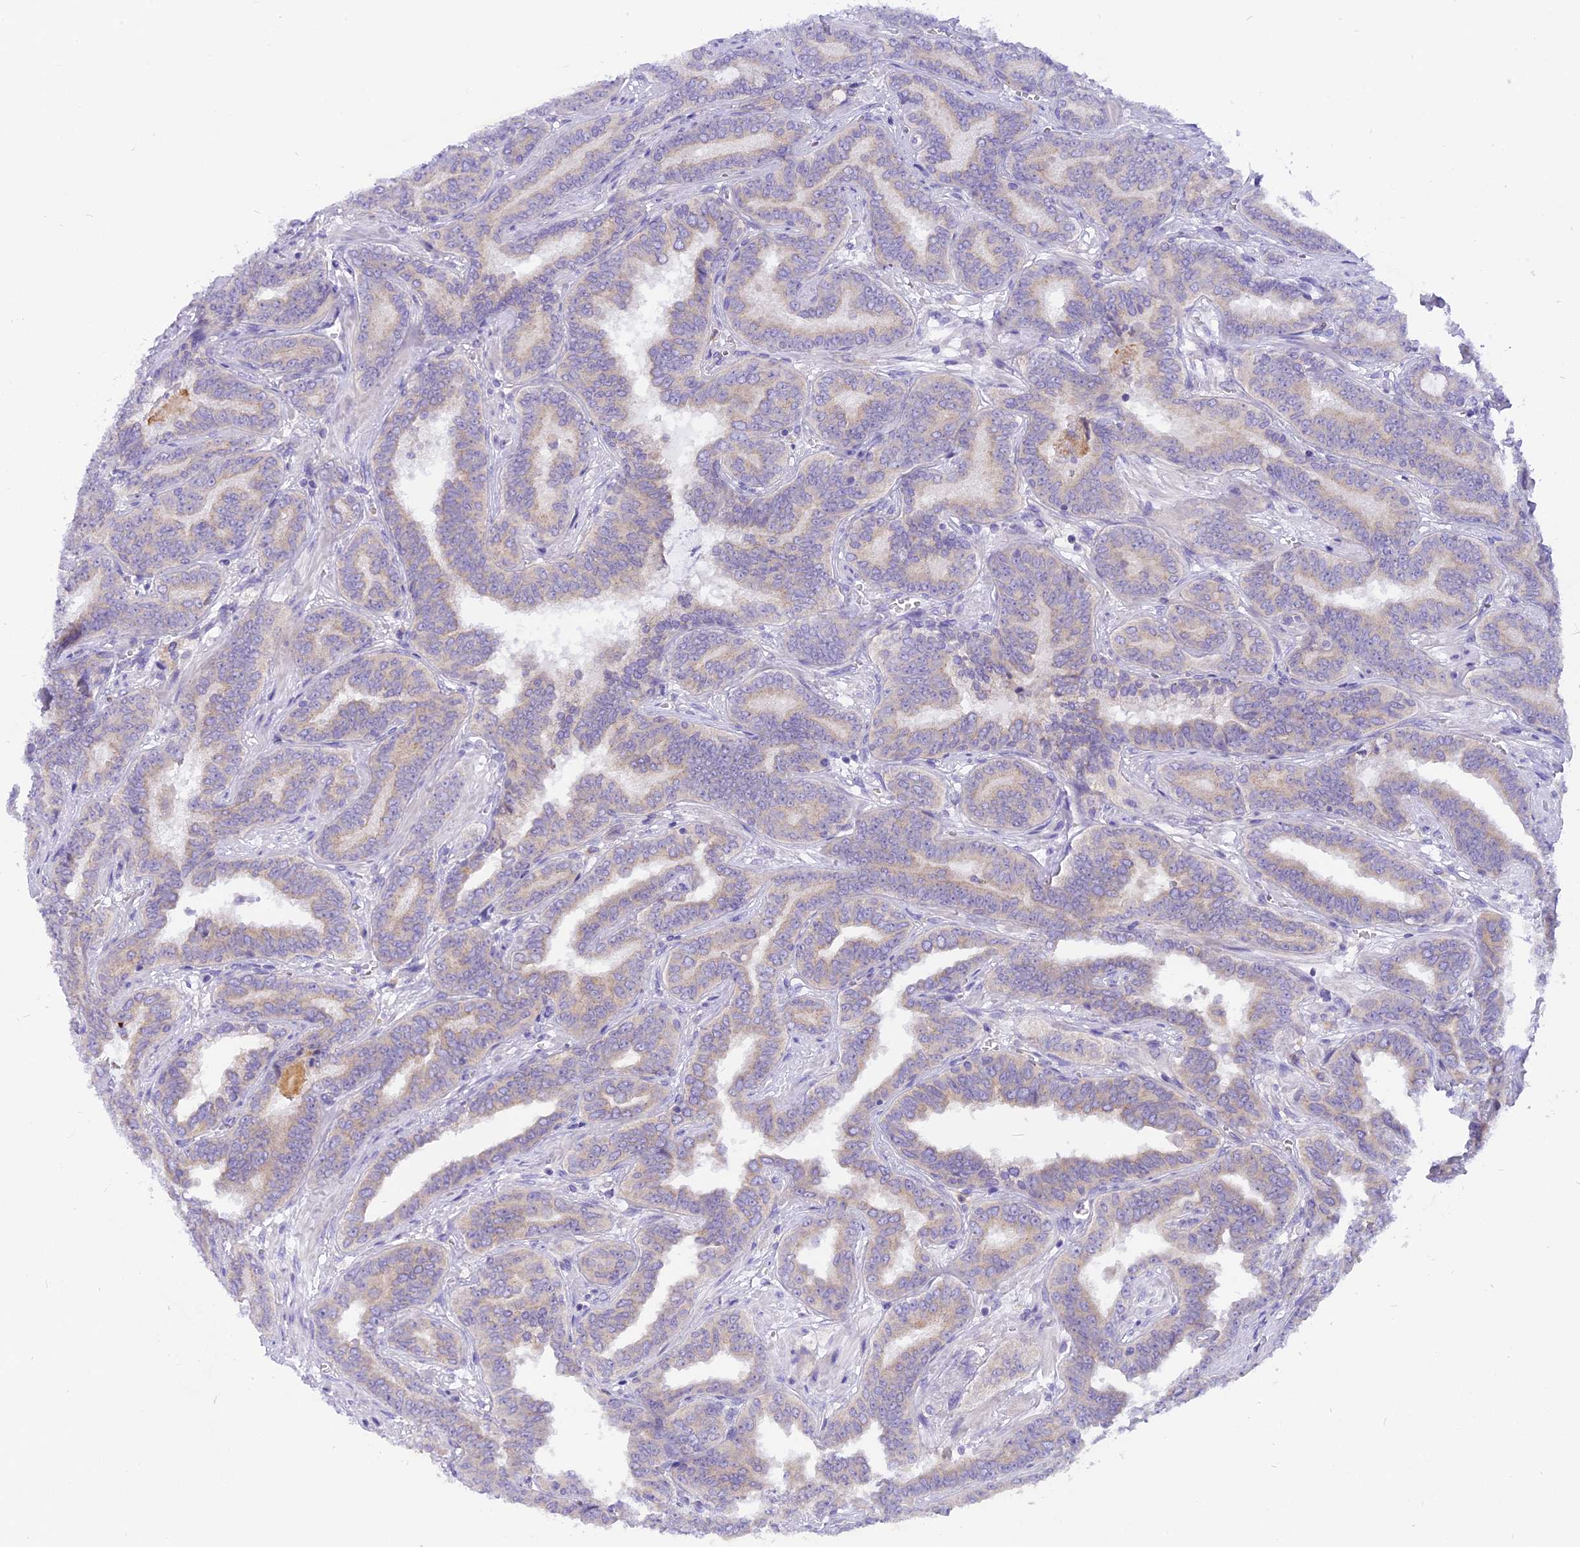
{"staining": {"intensity": "negative", "quantity": "none", "location": "none"}, "tissue": "prostate cancer", "cell_type": "Tumor cells", "image_type": "cancer", "snomed": [{"axis": "morphology", "description": "Adenocarcinoma, High grade"}, {"axis": "topography", "description": "Prostate"}], "caption": "DAB (3,3'-diaminobenzidine) immunohistochemical staining of prostate high-grade adenocarcinoma displays no significant expression in tumor cells. Nuclei are stained in blue.", "gene": "TRIM3", "patient": {"sex": "male", "age": 67}}